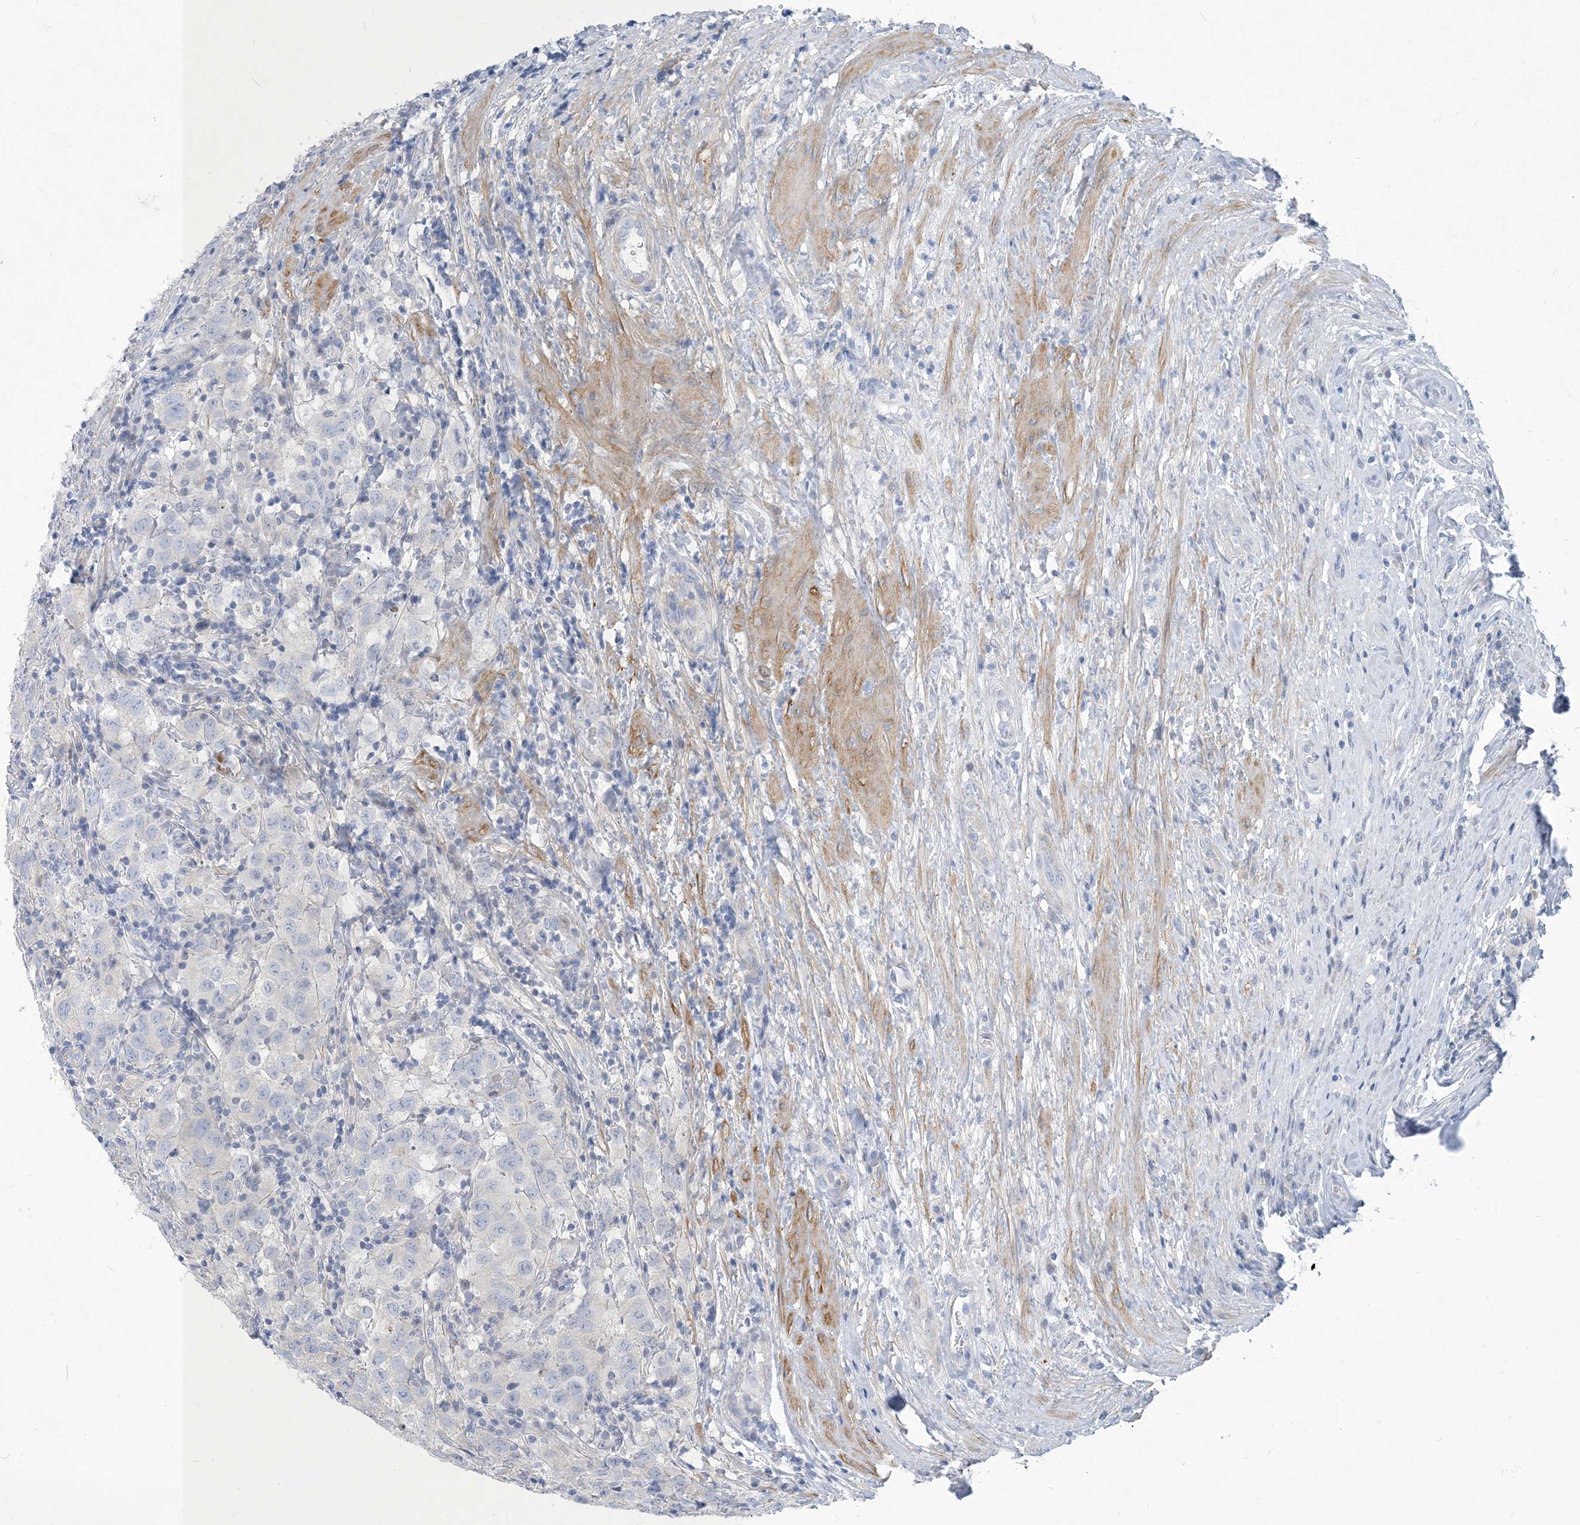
{"staining": {"intensity": "negative", "quantity": "none", "location": "none"}, "tissue": "testis cancer", "cell_type": "Tumor cells", "image_type": "cancer", "snomed": [{"axis": "morphology", "description": "Seminoma, NOS"}, {"axis": "morphology", "description": "Carcinoma, Embryonal, NOS"}, {"axis": "topography", "description": "Testis"}], "caption": "A high-resolution micrograph shows immunohistochemistry (IHC) staining of testis cancer (embryonal carcinoma), which demonstrates no significant staining in tumor cells.", "gene": "MOXD1", "patient": {"sex": "male", "age": 43}}